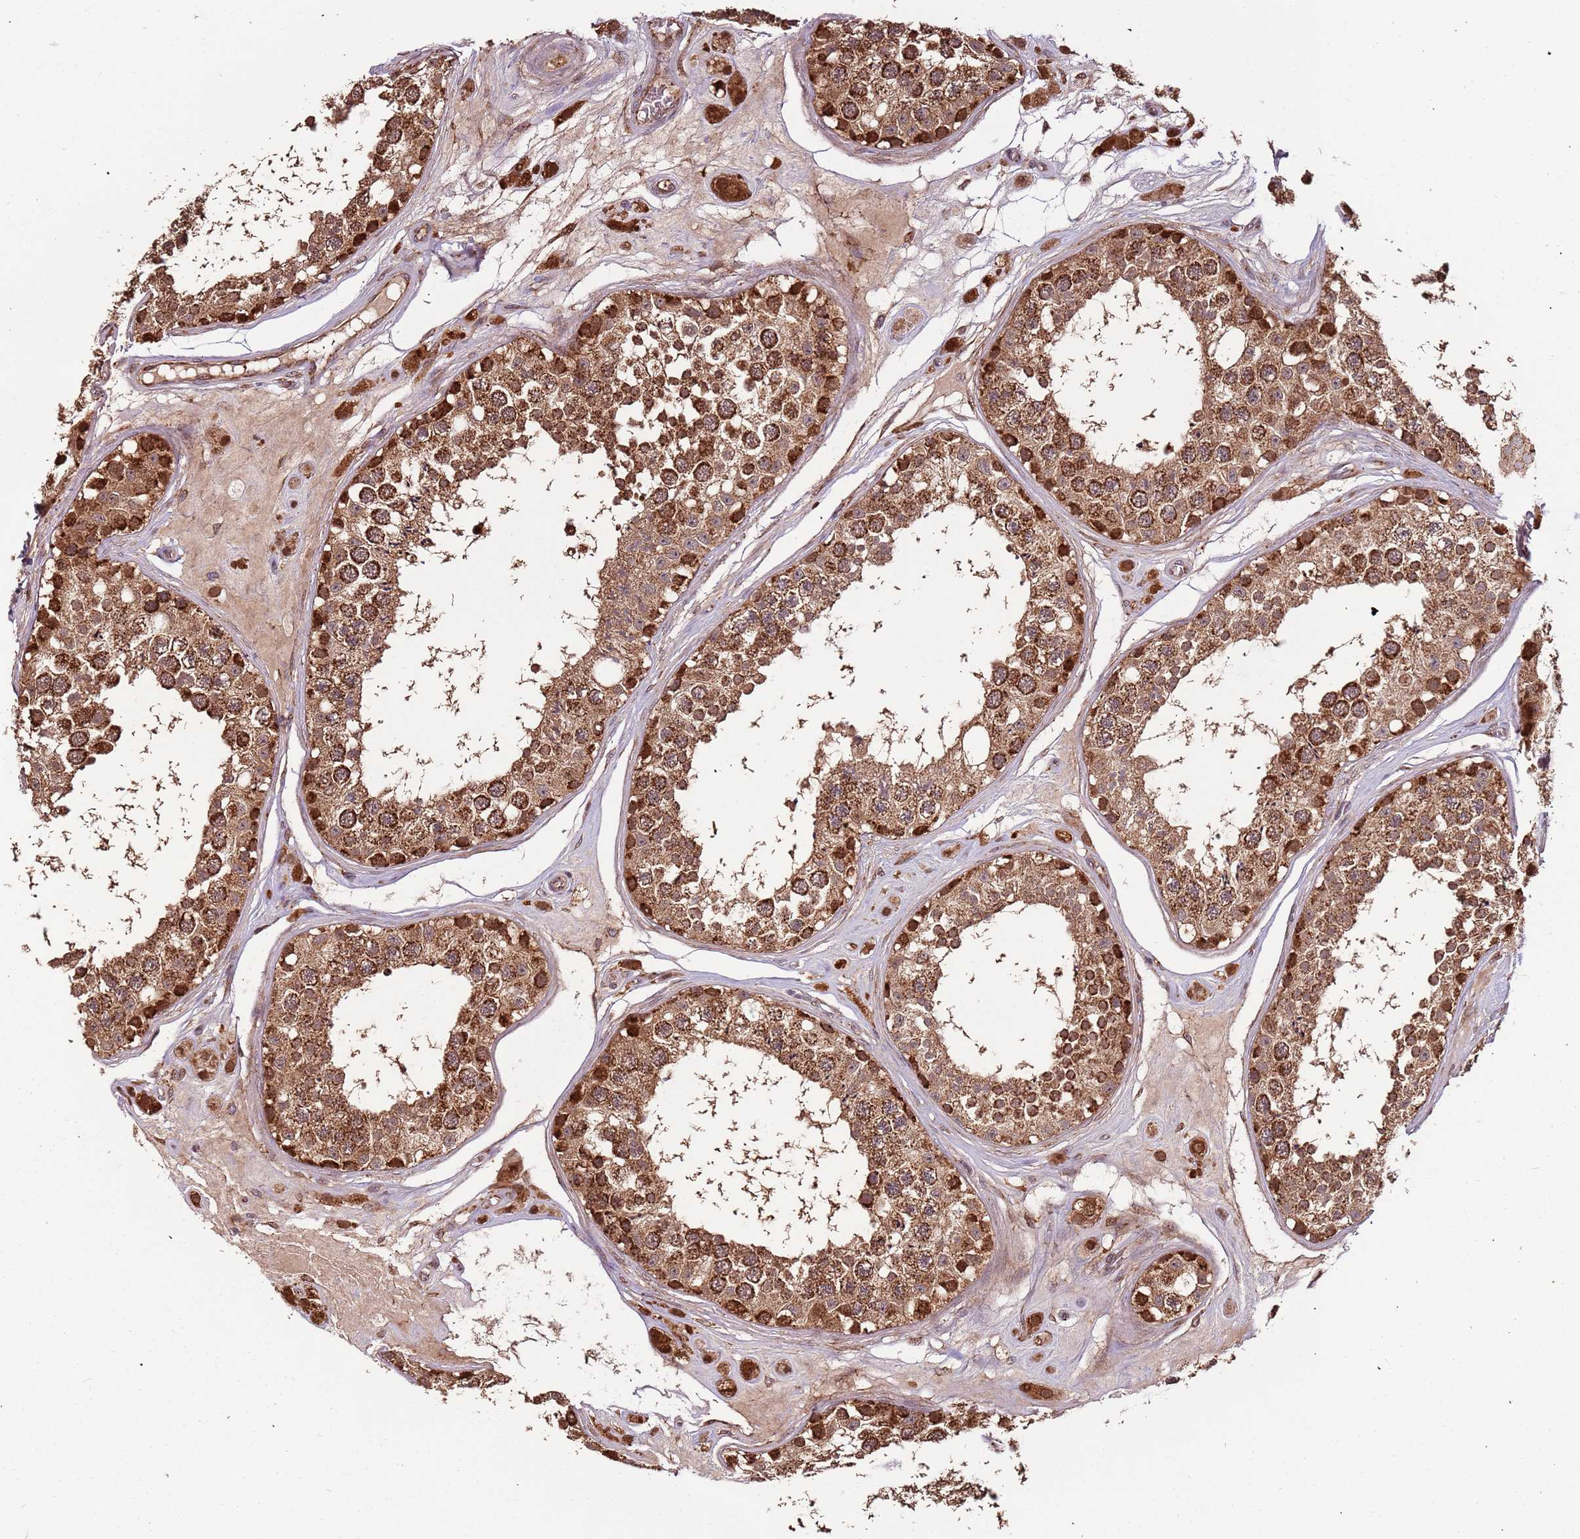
{"staining": {"intensity": "strong", "quantity": ">75%", "location": "cytoplasmic/membranous,nuclear"}, "tissue": "testis", "cell_type": "Cells in seminiferous ducts", "image_type": "normal", "snomed": [{"axis": "morphology", "description": "Normal tissue, NOS"}, {"axis": "topography", "description": "Testis"}], "caption": "Immunohistochemical staining of normal testis shows >75% levels of strong cytoplasmic/membranous,nuclear protein staining in about >75% of cells in seminiferous ducts.", "gene": "IL17RD", "patient": {"sex": "male", "age": 25}}